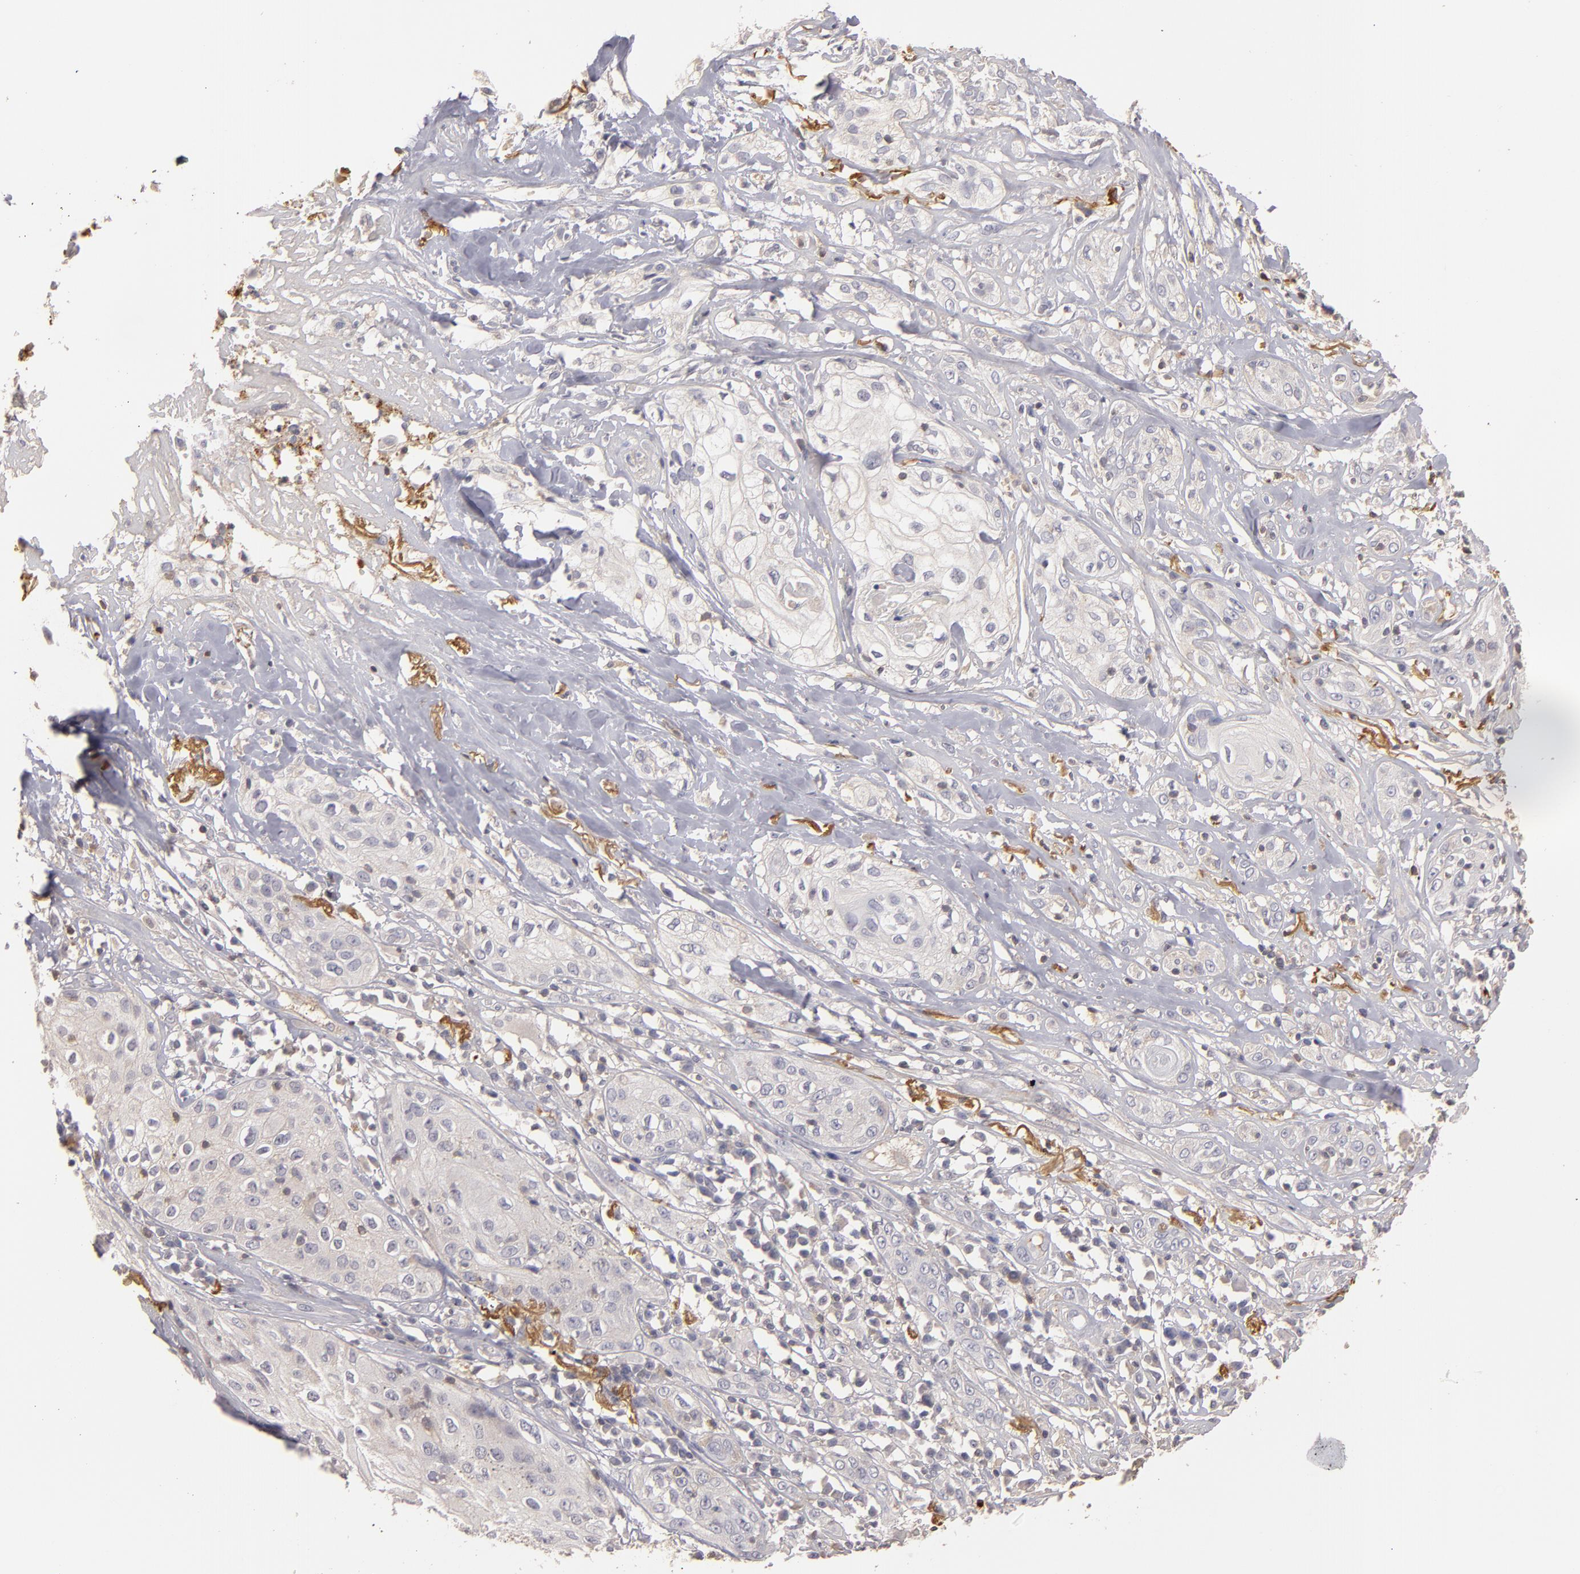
{"staining": {"intensity": "negative", "quantity": "none", "location": "none"}, "tissue": "skin cancer", "cell_type": "Tumor cells", "image_type": "cancer", "snomed": [{"axis": "morphology", "description": "Squamous cell carcinoma, NOS"}, {"axis": "topography", "description": "Skin"}], "caption": "Immunohistochemistry of skin cancer (squamous cell carcinoma) shows no positivity in tumor cells.", "gene": "MBL2", "patient": {"sex": "male", "age": 65}}